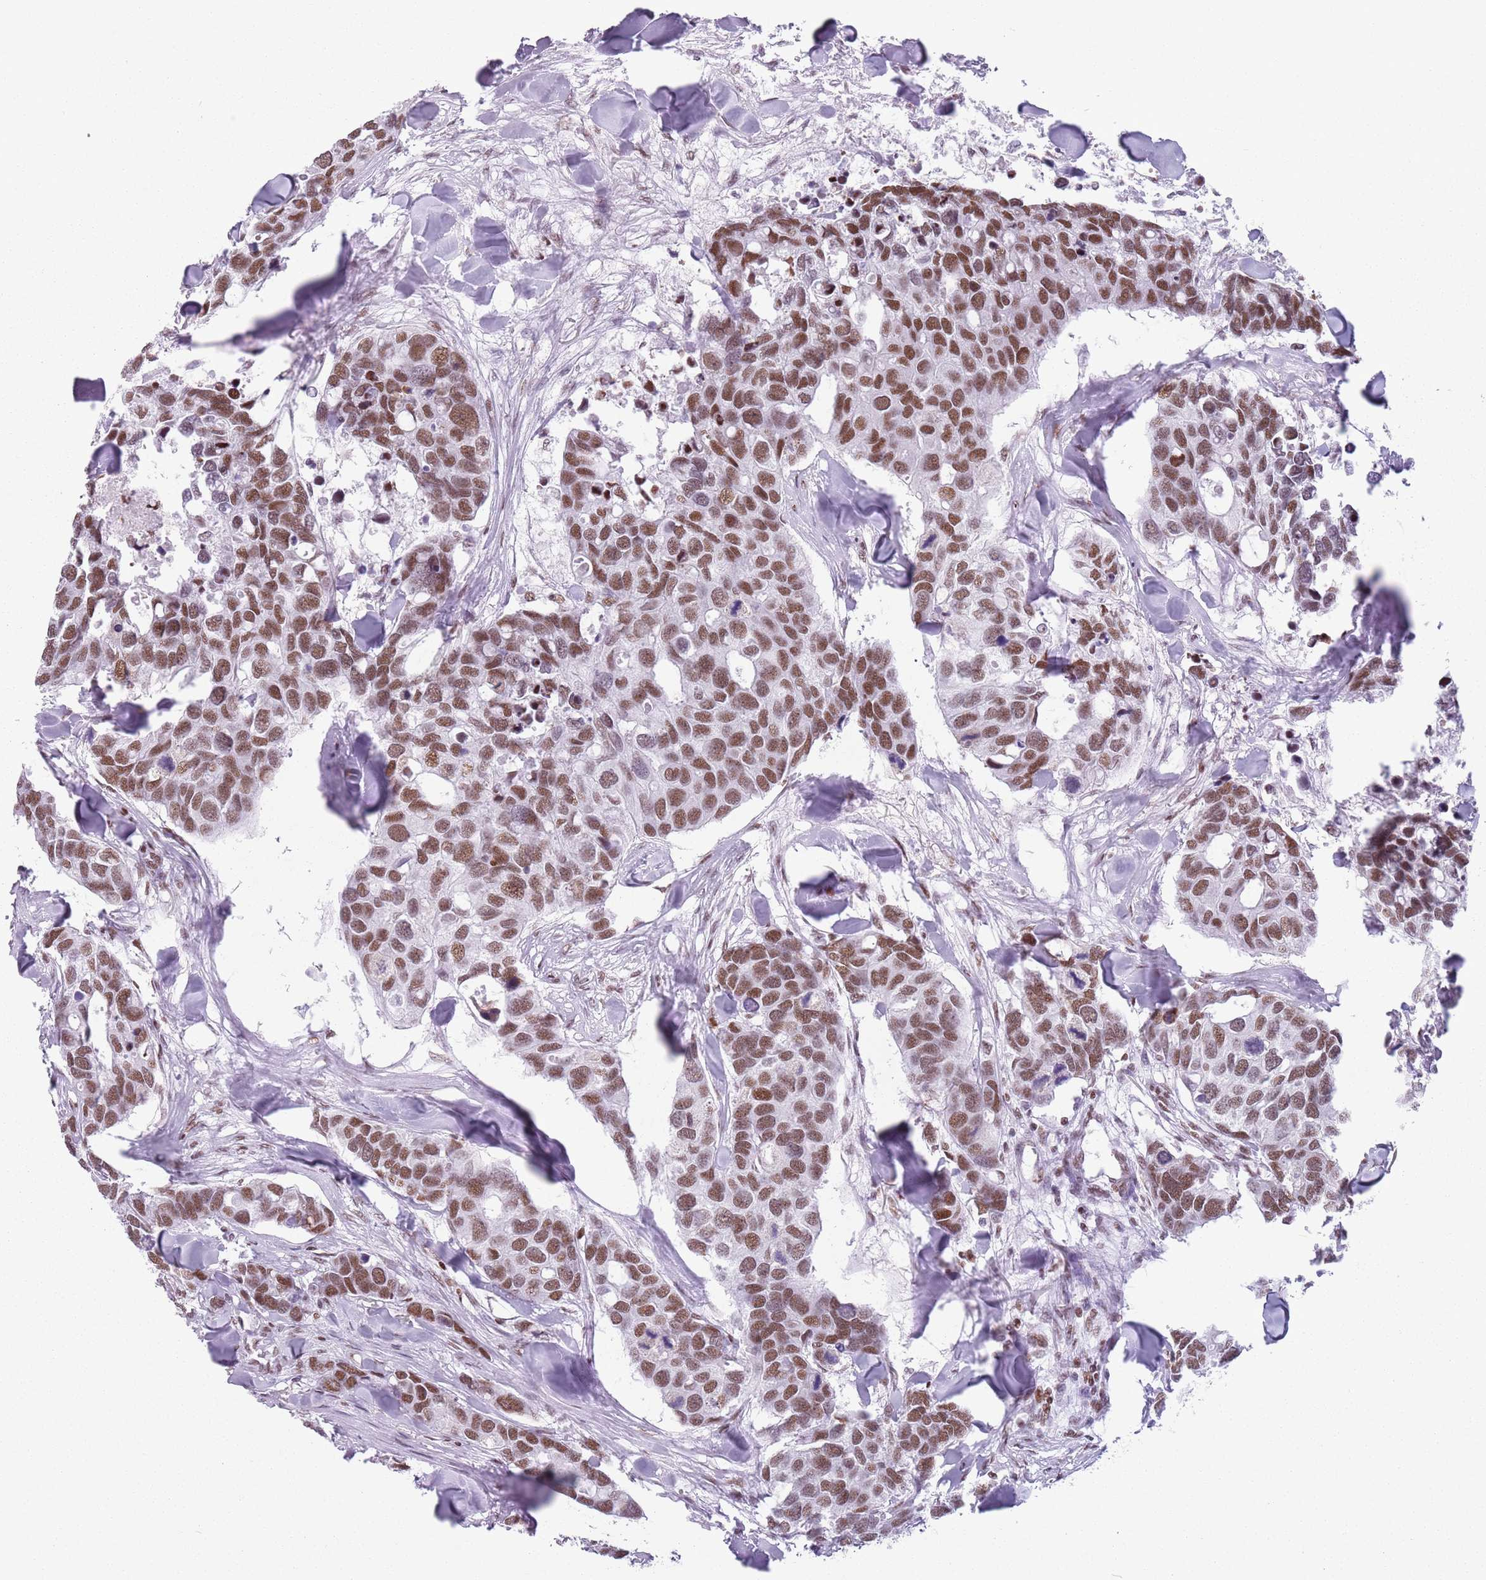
{"staining": {"intensity": "moderate", "quantity": ">75%", "location": "nuclear"}, "tissue": "breast cancer", "cell_type": "Tumor cells", "image_type": "cancer", "snomed": [{"axis": "morphology", "description": "Duct carcinoma"}, {"axis": "topography", "description": "Breast"}], "caption": "Breast cancer (intraductal carcinoma) stained with DAB (3,3'-diaminobenzidine) IHC demonstrates medium levels of moderate nuclear expression in about >75% of tumor cells.", "gene": "FAM104B", "patient": {"sex": "female", "age": 83}}